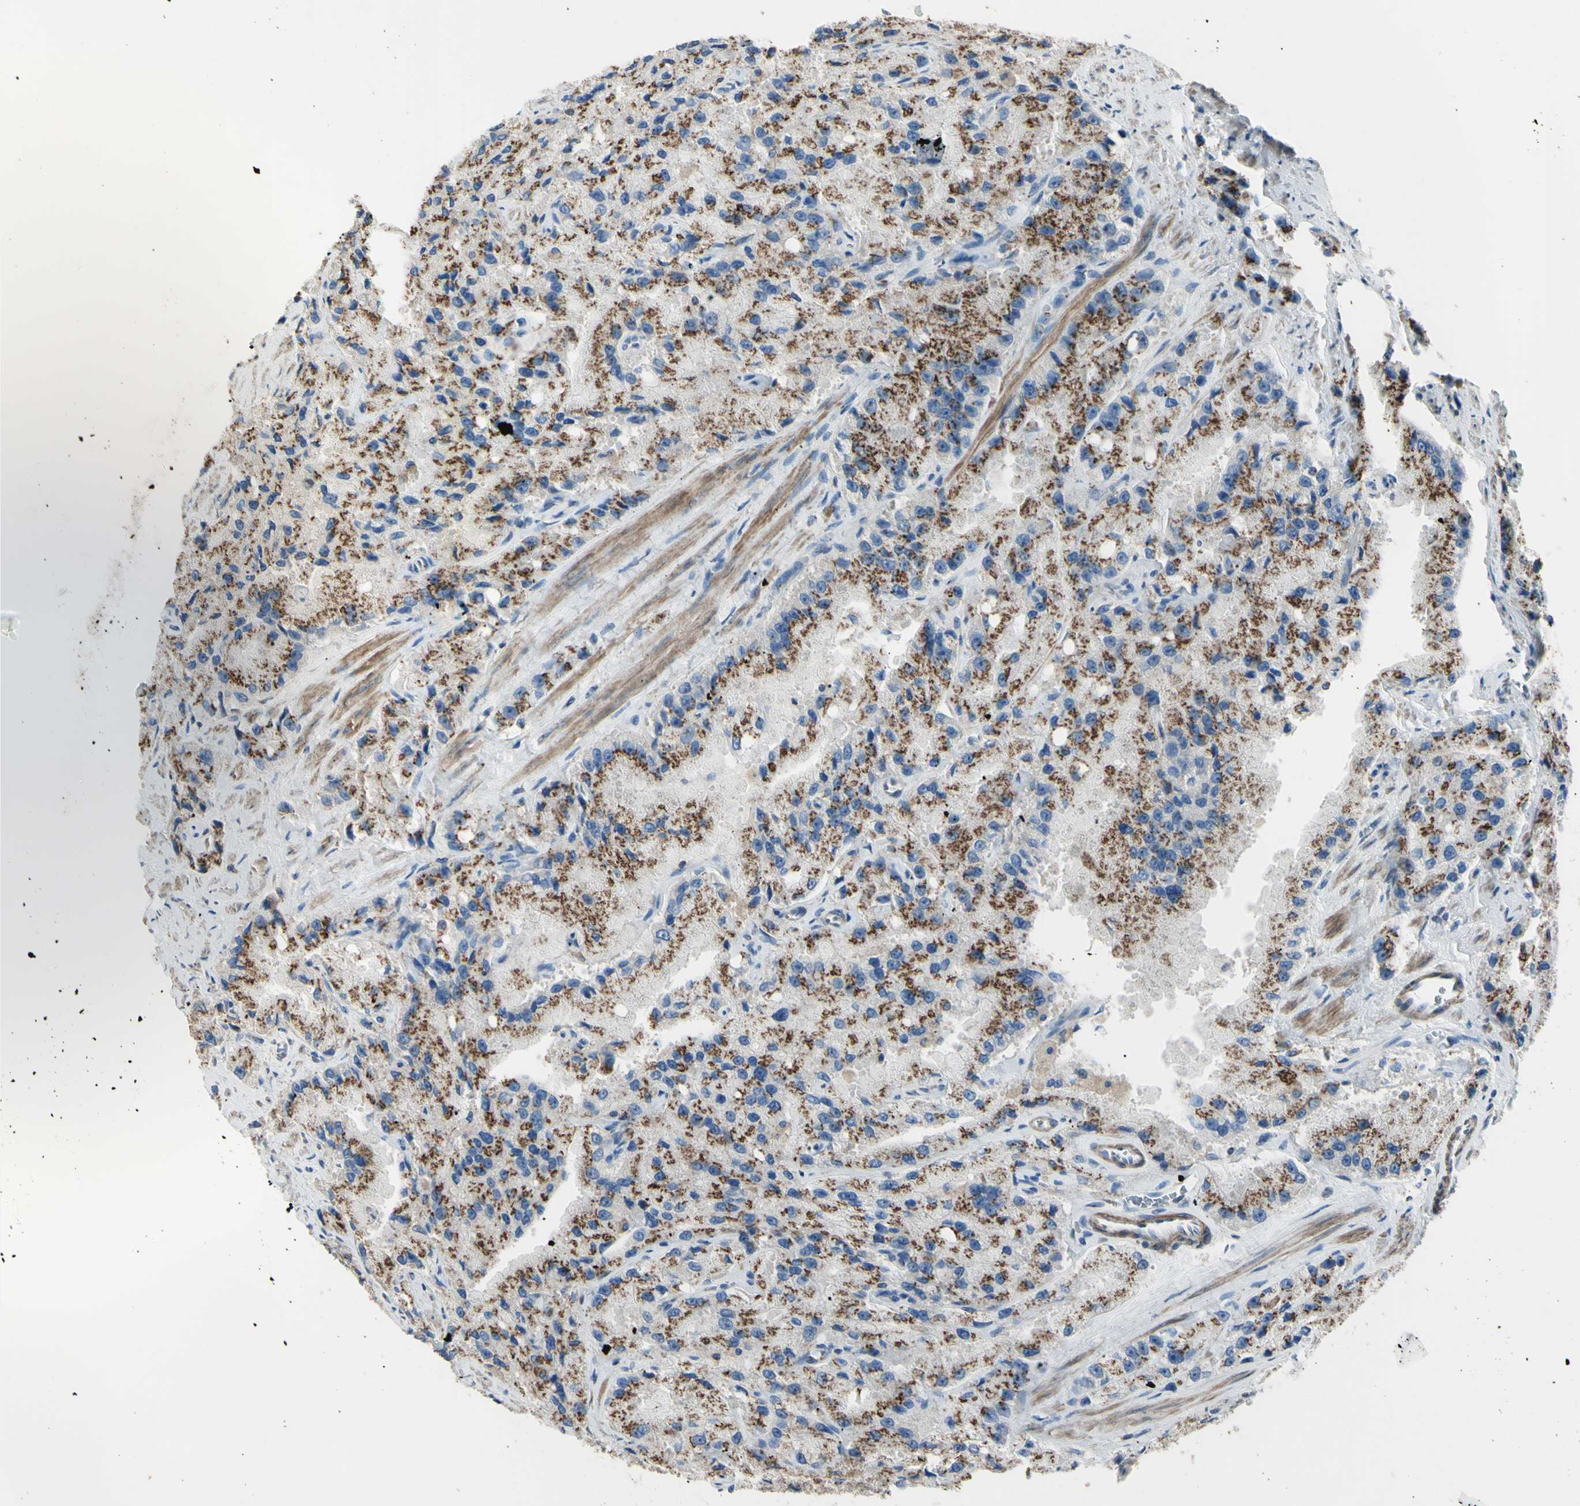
{"staining": {"intensity": "moderate", "quantity": ">75%", "location": "cytoplasmic/membranous"}, "tissue": "prostate cancer", "cell_type": "Tumor cells", "image_type": "cancer", "snomed": [{"axis": "morphology", "description": "Adenocarcinoma, High grade"}, {"axis": "topography", "description": "Prostate"}], "caption": "Tumor cells demonstrate moderate cytoplasmic/membranous positivity in approximately >75% of cells in prostate cancer (high-grade adenocarcinoma). (Stains: DAB (3,3'-diaminobenzidine) in brown, nuclei in blue, Microscopy: brightfield microscopy at high magnification).", "gene": "B4GALT3", "patient": {"sex": "male", "age": 58}}